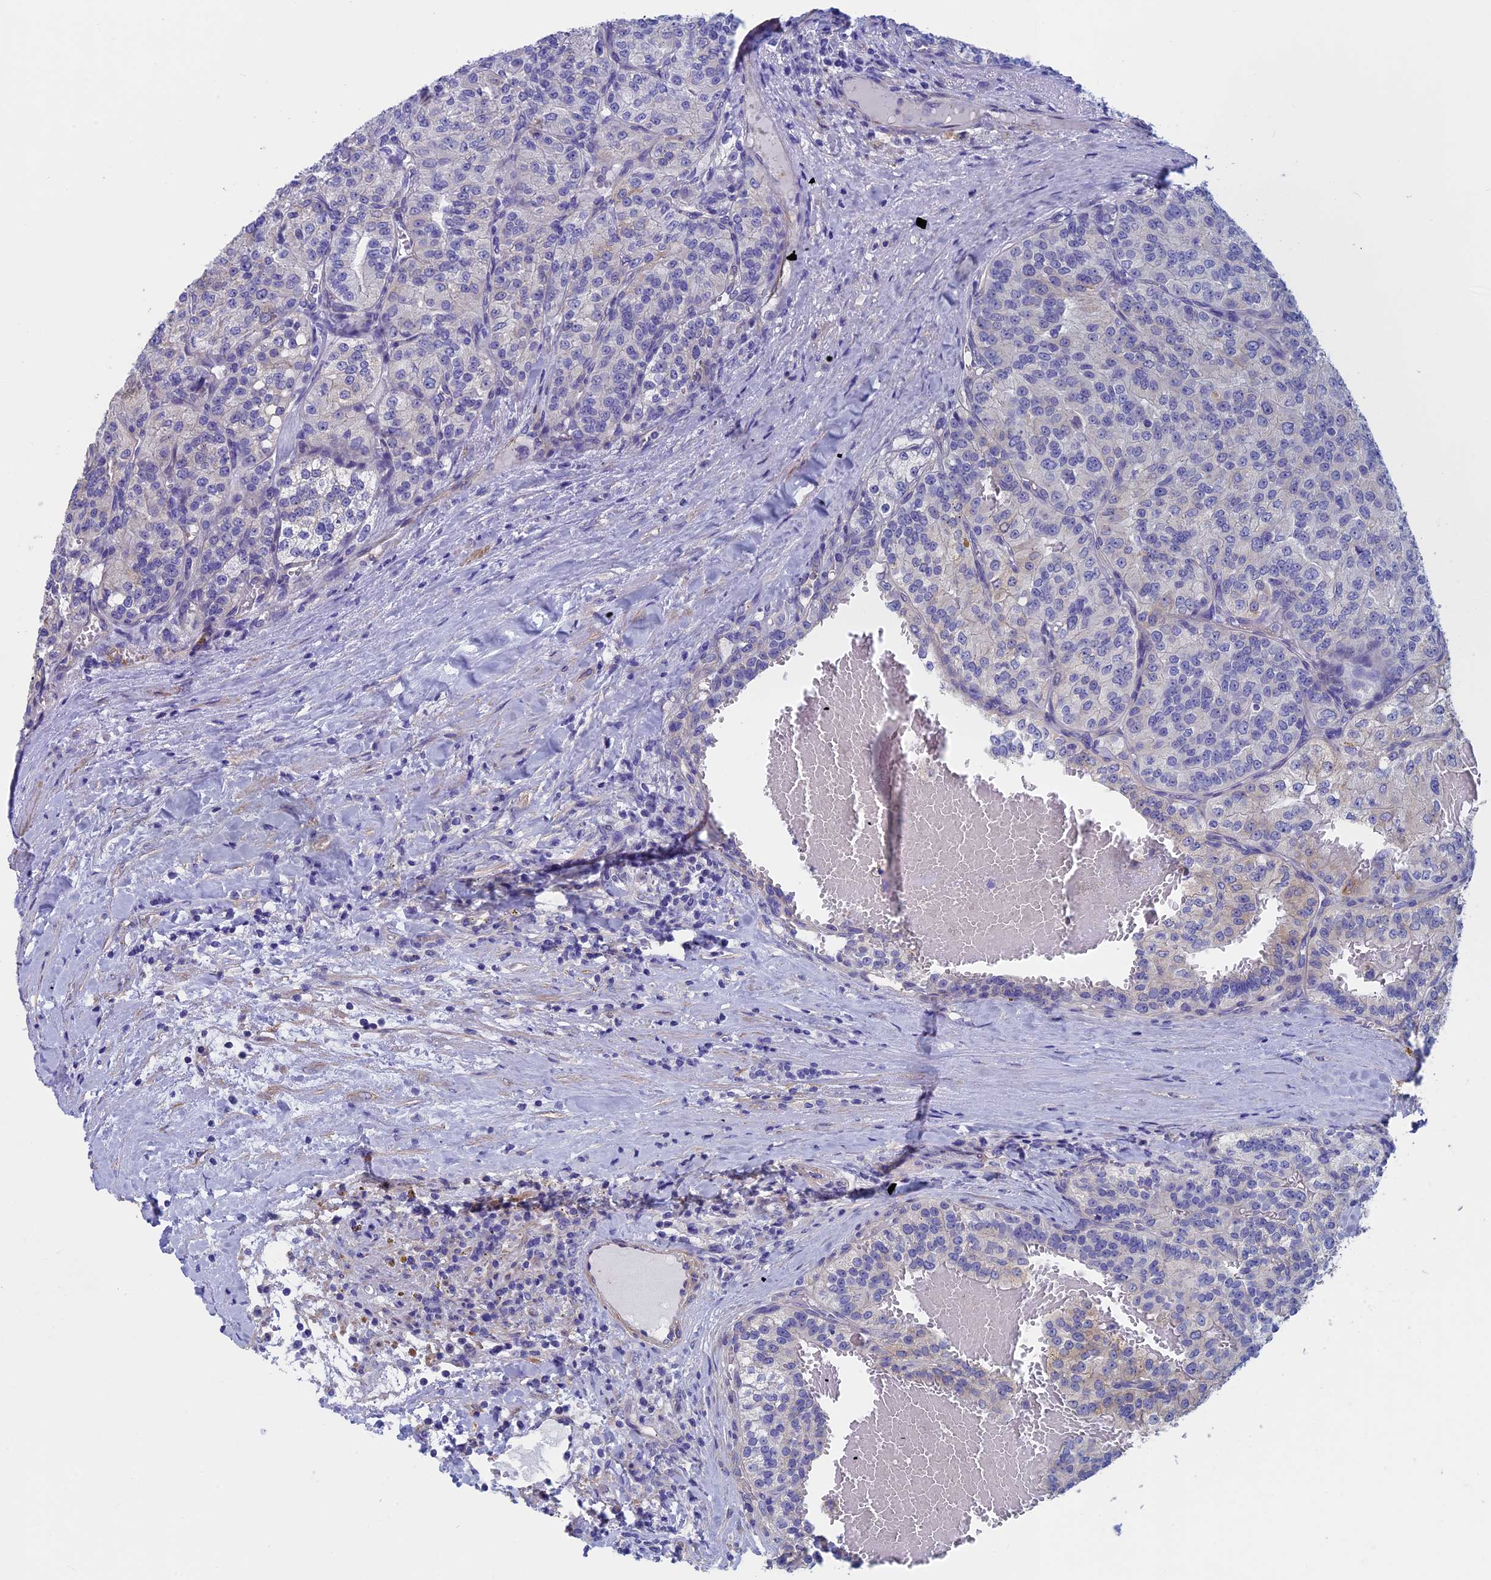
{"staining": {"intensity": "negative", "quantity": "none", "location": "none"}, "tissue": "renal cancer", "cell_type": "Tumor cells", "image_type": "cancer", "snomed": [{"axis": "morphology", "description": "Adenocarcinoma, NOS"}, {"axis": "topography", "description": "Kidney"}], "caption": "There is no significant staining in tumor cells of renal adenocarcinoma.", "gene": "ADH7", "patient": {"sex": "female", "age": 63}}